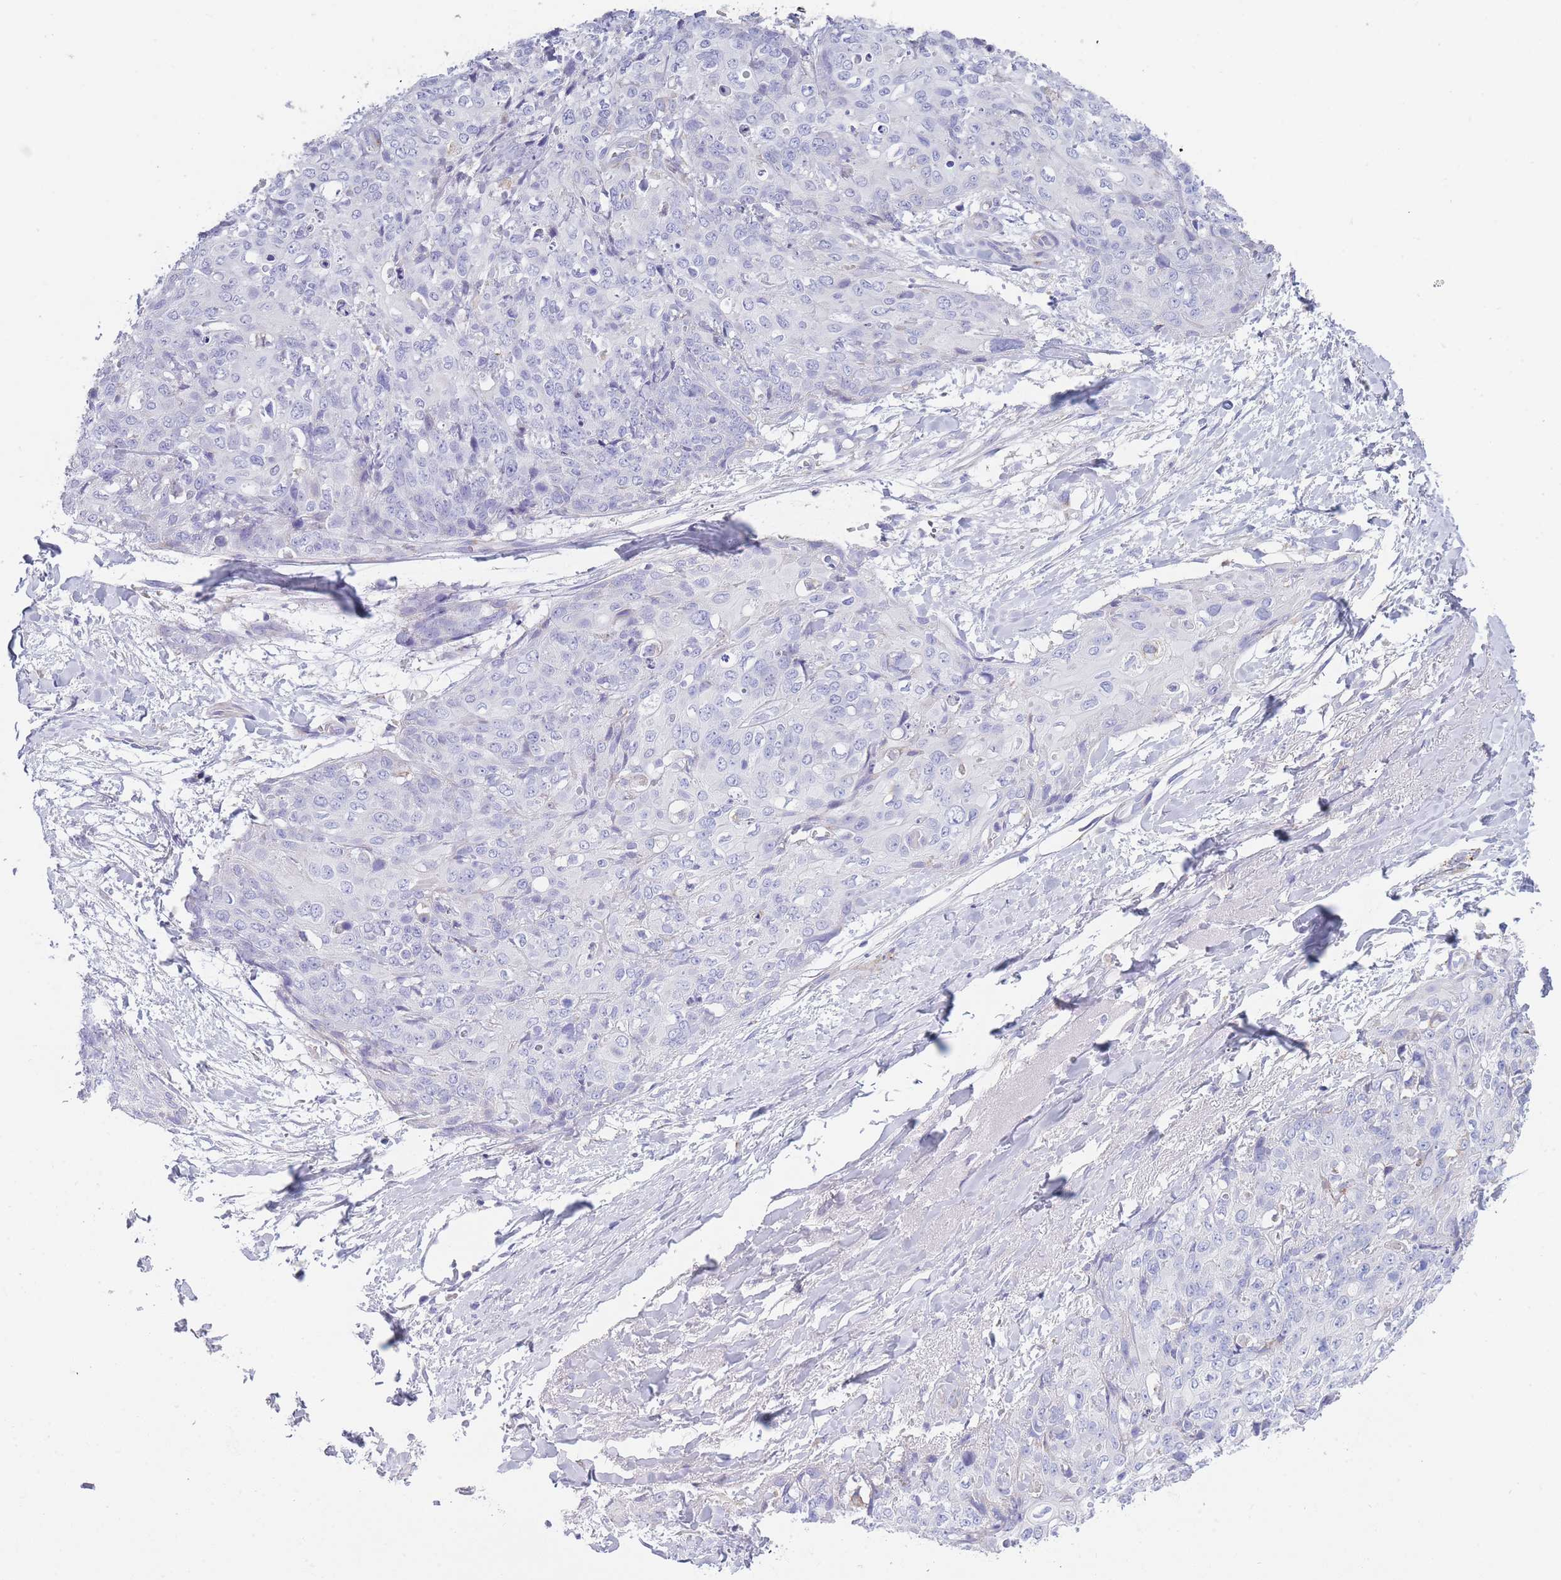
{"staining": {"intensity": "negative", "quantity": "none", "location": "none"}, "tissue": "skin cancer", "cell_type": "Tumor cells", "image_type": "cancer", "snomed": [{"axis": "morphology", "description": "Squamous cell carcinoma, NOS"}, {"axis": "topography", "description": "Skin"}, {"axis": "topography", "description": "Vulva"}], "caption": "Micrograph shows no protein staining in tumor cells of skin cancer tissue.", "gene": "XKR8", "patient": {"sex": "female", "age": 85}}